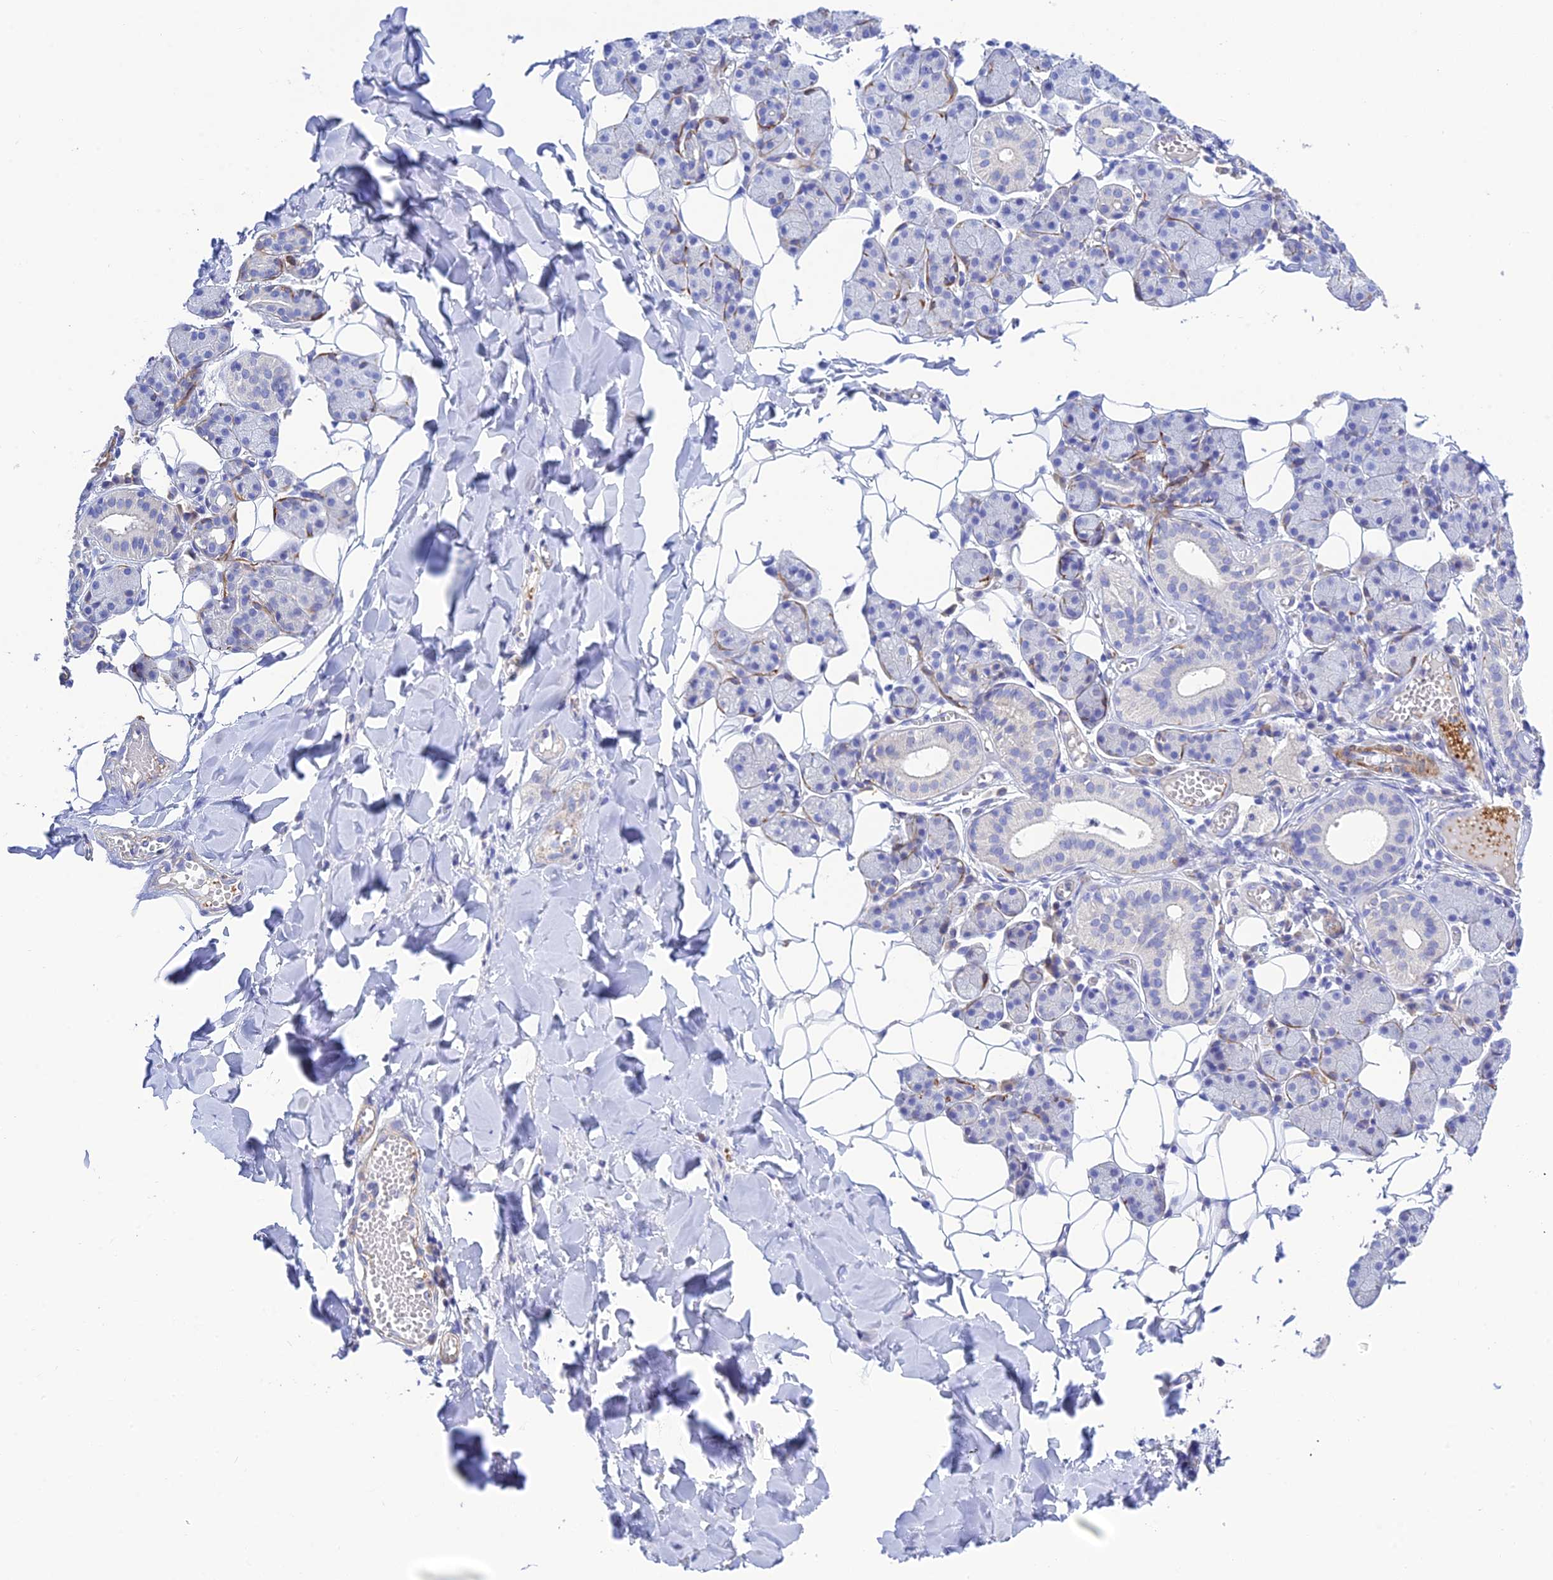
{"staining": {"intensity": "moderate", "quantity": "<25%", "location": "cytoplasmic/membranous"}, "tissue": "salivary gland", "cell_type": "Glandular cells", "image_type": "normal", "snomed": [{"axis": "morphology", "description": "Normal tissue, NOS"}, {"axis": "topography", "description": "Salivary gland"}], "caption": "This micrograph demonstrates immunohistochemistry (IHC) staining of benign human salivary gland, with low moderate cytoplasmic/membranous staining in approximately <25% of glandular cells.", "gene": "ZDHHC16", "patient": {"sex": "female", "age": 33}}